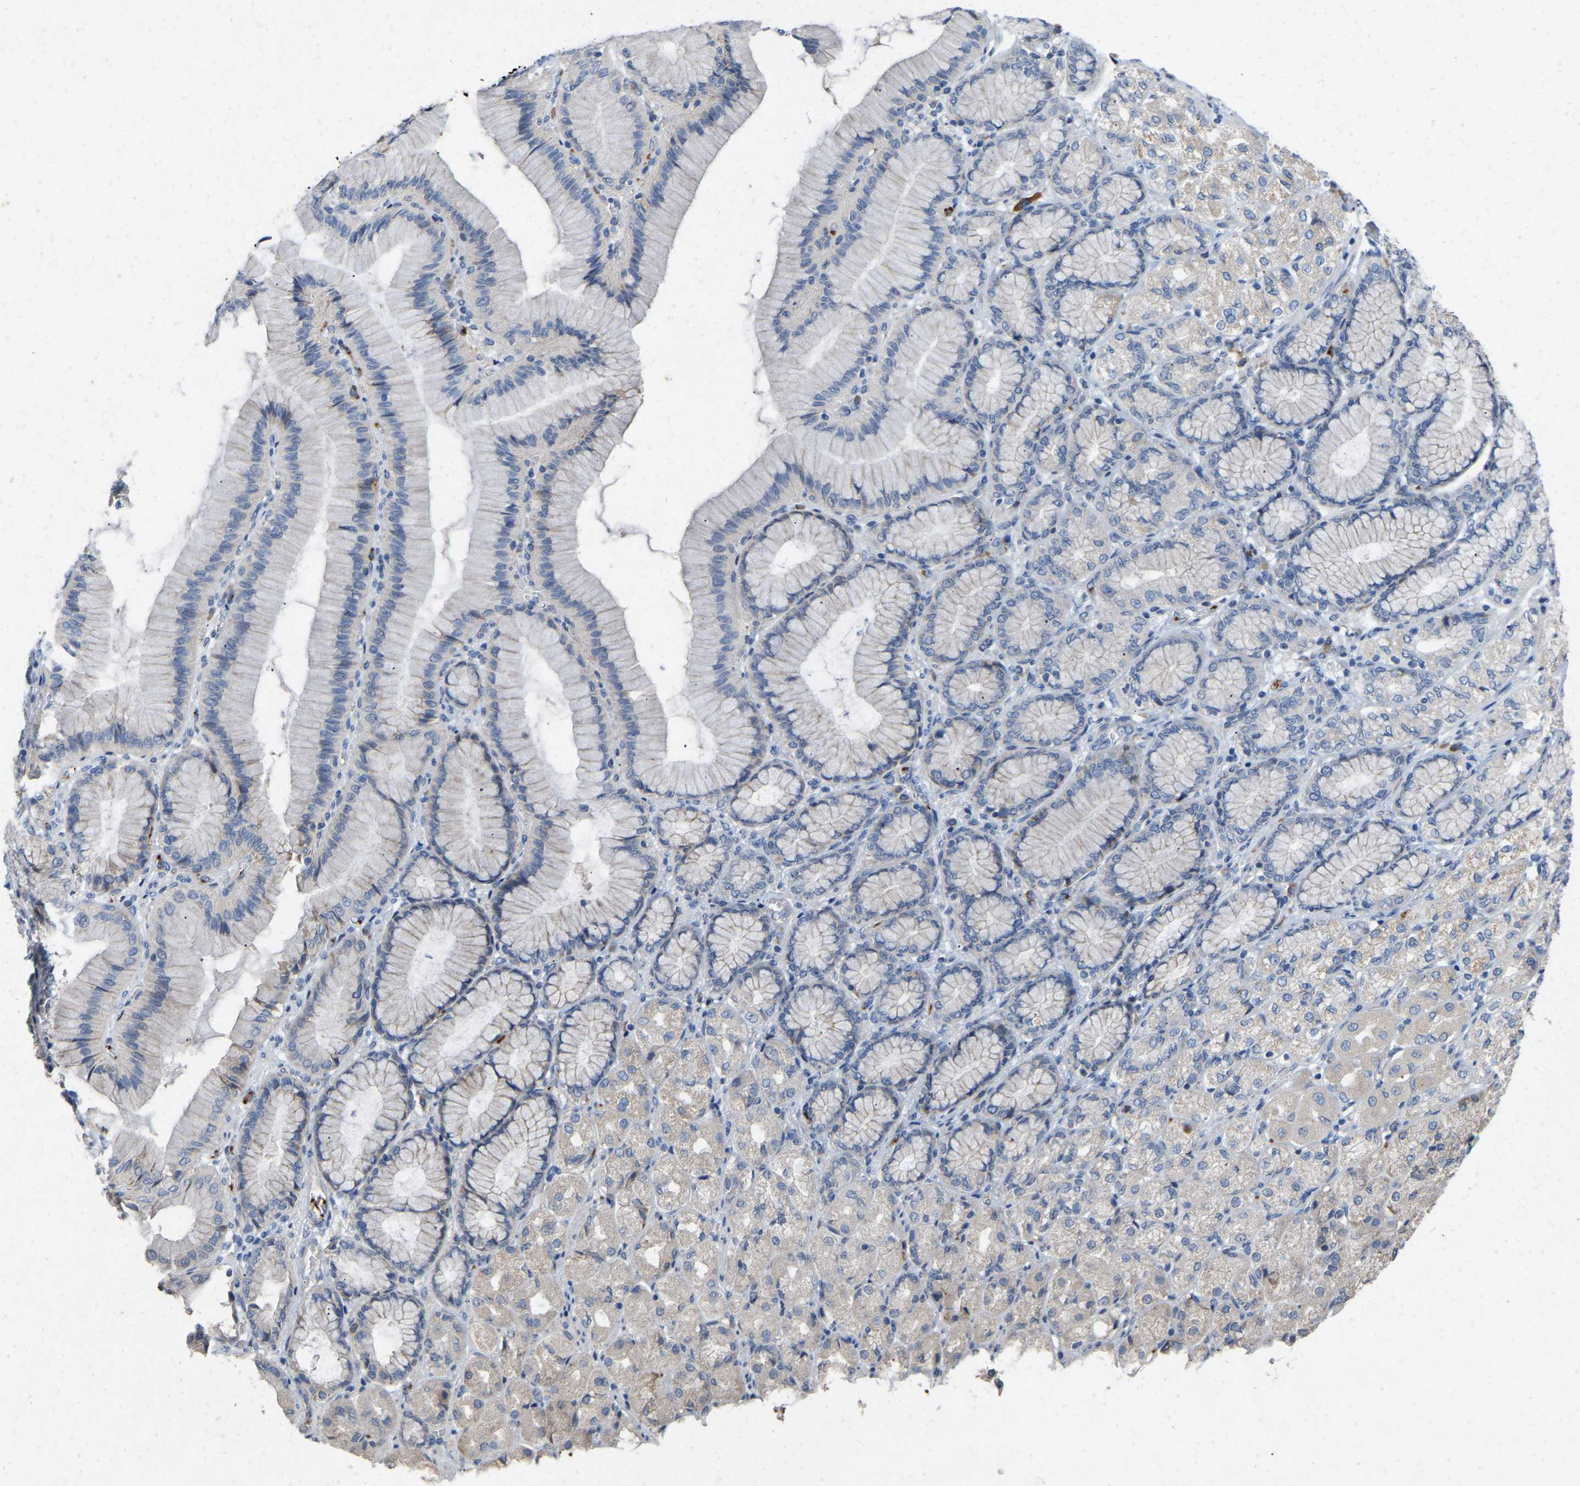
{"staining": {"intensity": "negative", "quantity": "none", "location": "none"}, "tissue": "stomach cancer", "cell_type": "Tumor cells", "image_type": "cancer", "snomed": [{"axis": "morphology", "description": "Adenocarcinoma, NOS"}, {"axis": "topography", "description": "Stomach"}], "caption": "This is a micrograph of immunohistochemistry (IHC) staining of stomach cancer, which shows no expression in tumor cells.", "gene": "RHEB", "patient": {"sex": "female", "age": 65}}